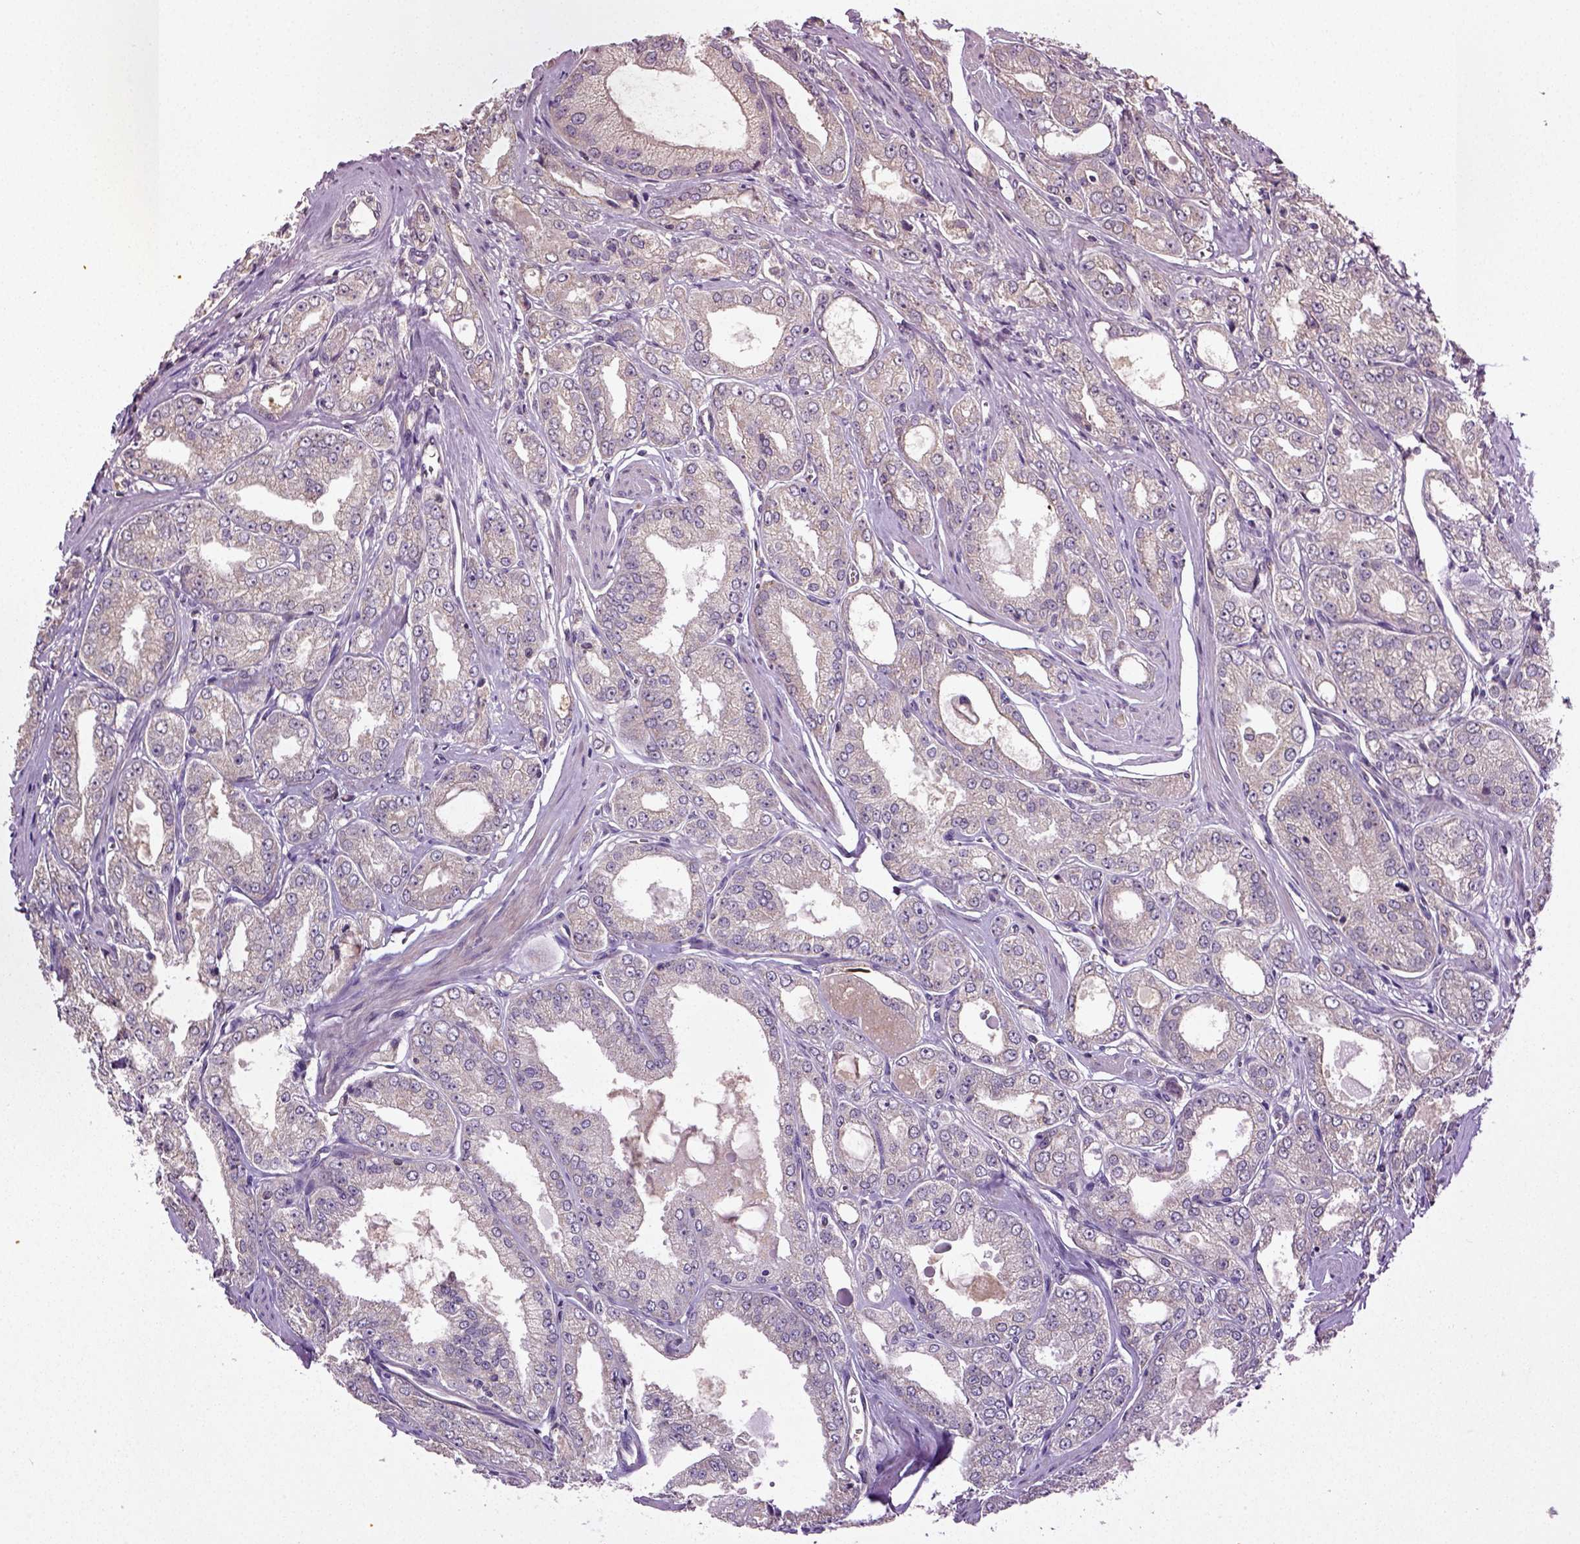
{"staining": {"intensity": "negative", "quantity": "none", "location": "none"}, "tissue": "prostate cancer", "cell_type": "Tumor cells", "image_type": "cancer", "snomed": [{"axis": "morphology", "description": "Adenocarcinoma, NOS"}, {"axis": "morphology", "description": "Adenocarcinoma, High grade"}, {"axis": "topography", "description": "Prostate"}], "caption": "This micrograph is of prostate high-grade adenocarcinoma stained with immunohistochemistry to label a protein in brown with the nuclei are counter-stained blue. There is no positivity in tumor cells.", "gene": "ERV3-1", "patient": {"sex": "male", "age": 70}}